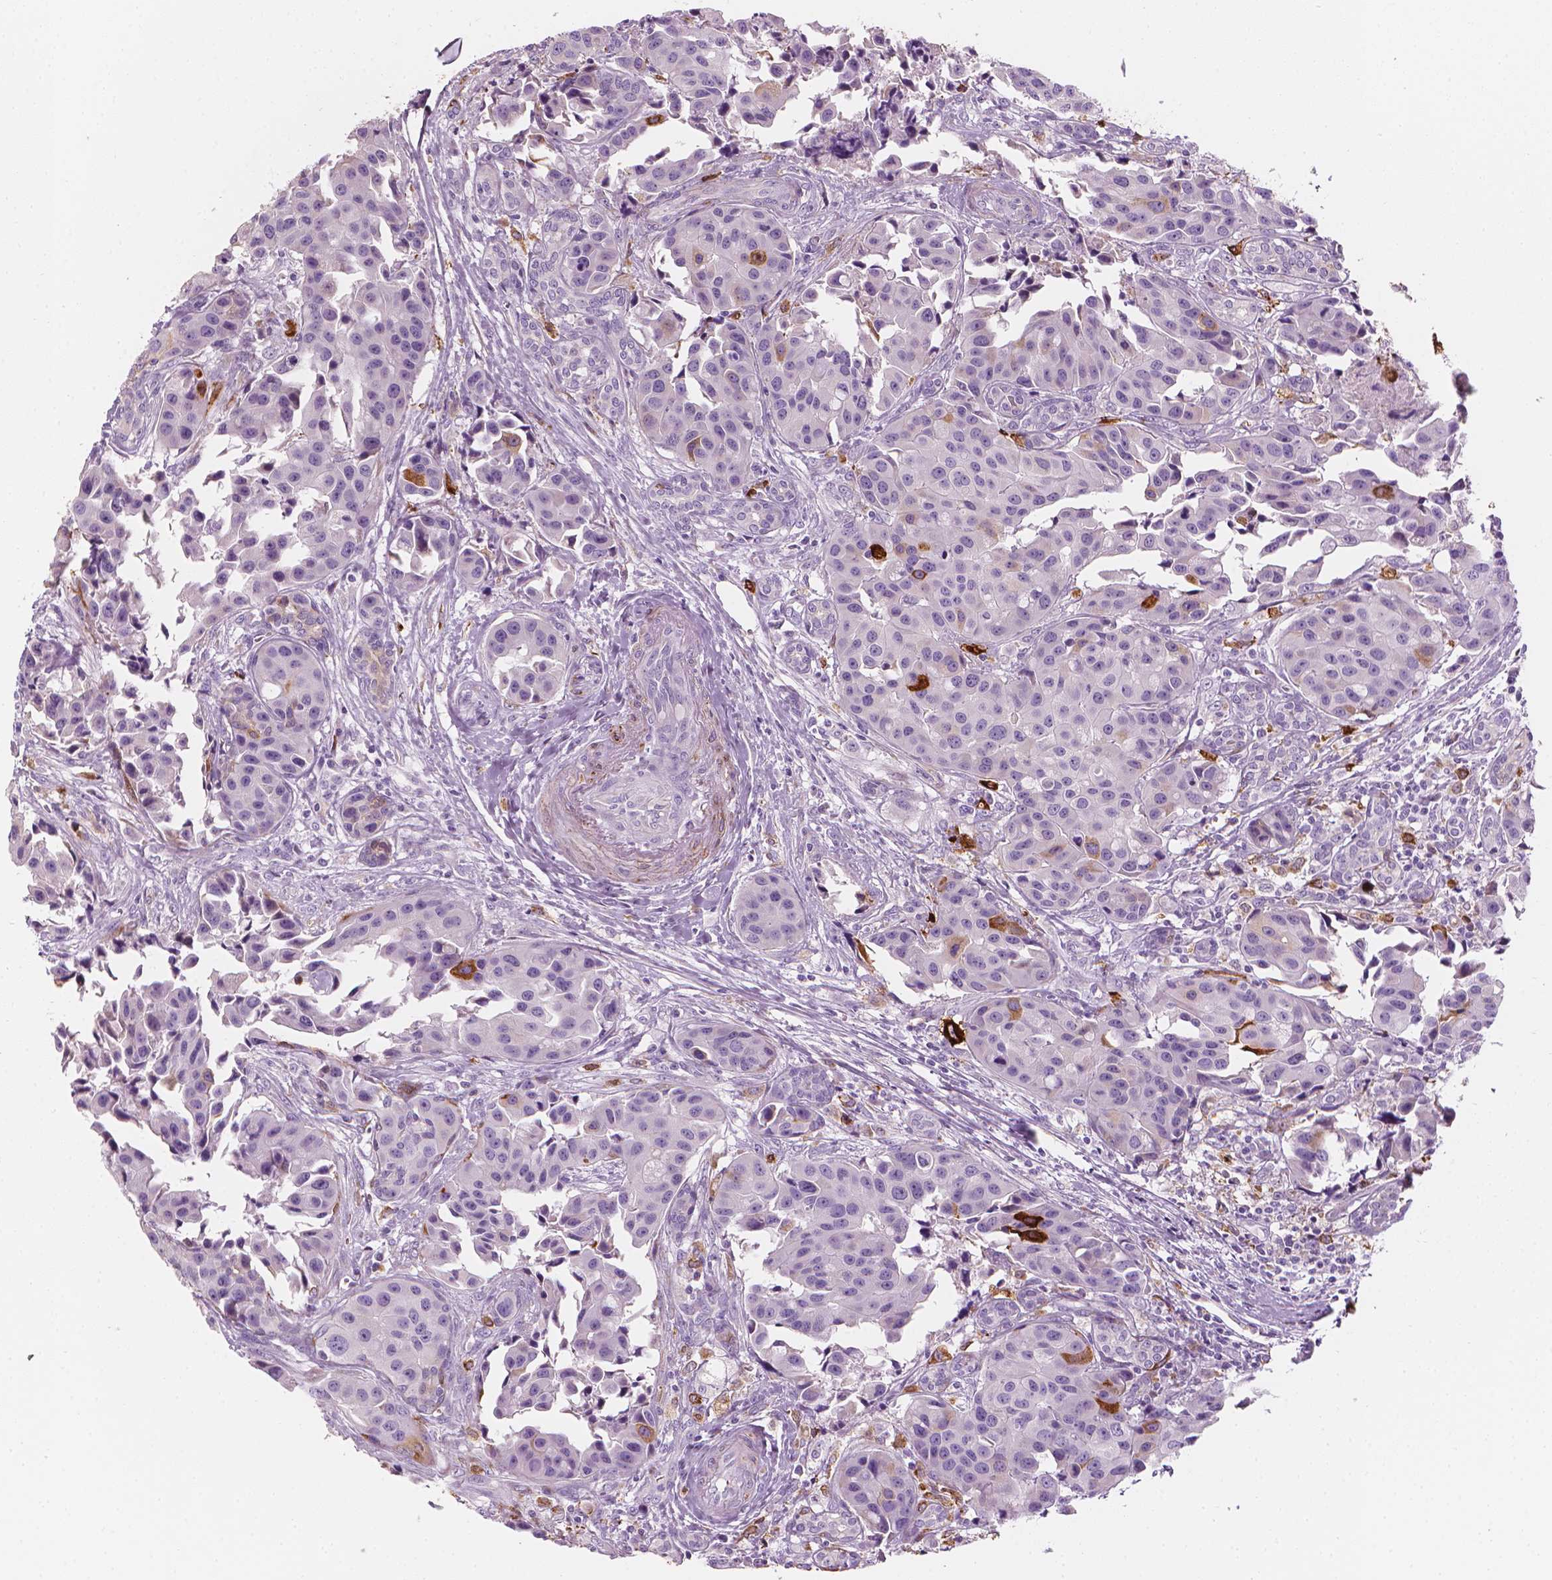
{"staining": {"intensity": "strong", "quantity": "<25%", "location": "cytoplasmic/membranous"}, "tissue": "head and neck cancer", "cell_type": "Tumor cells", "image_type": "cancer", "snomed": [{"axis": "morphology", "description": "Adenocarcinoma, NOS"}, {"axis": "topography", "description": "Head-Neck"}], "caption": "The histopathology image displays a brown stain indicating the presence of a protein in the cytoplasmic/membranous of tumor cells in head and neck cancer (adenocarcinoma).", "gene": "CES1", "patient": {"sex": "male", "age": 76}}